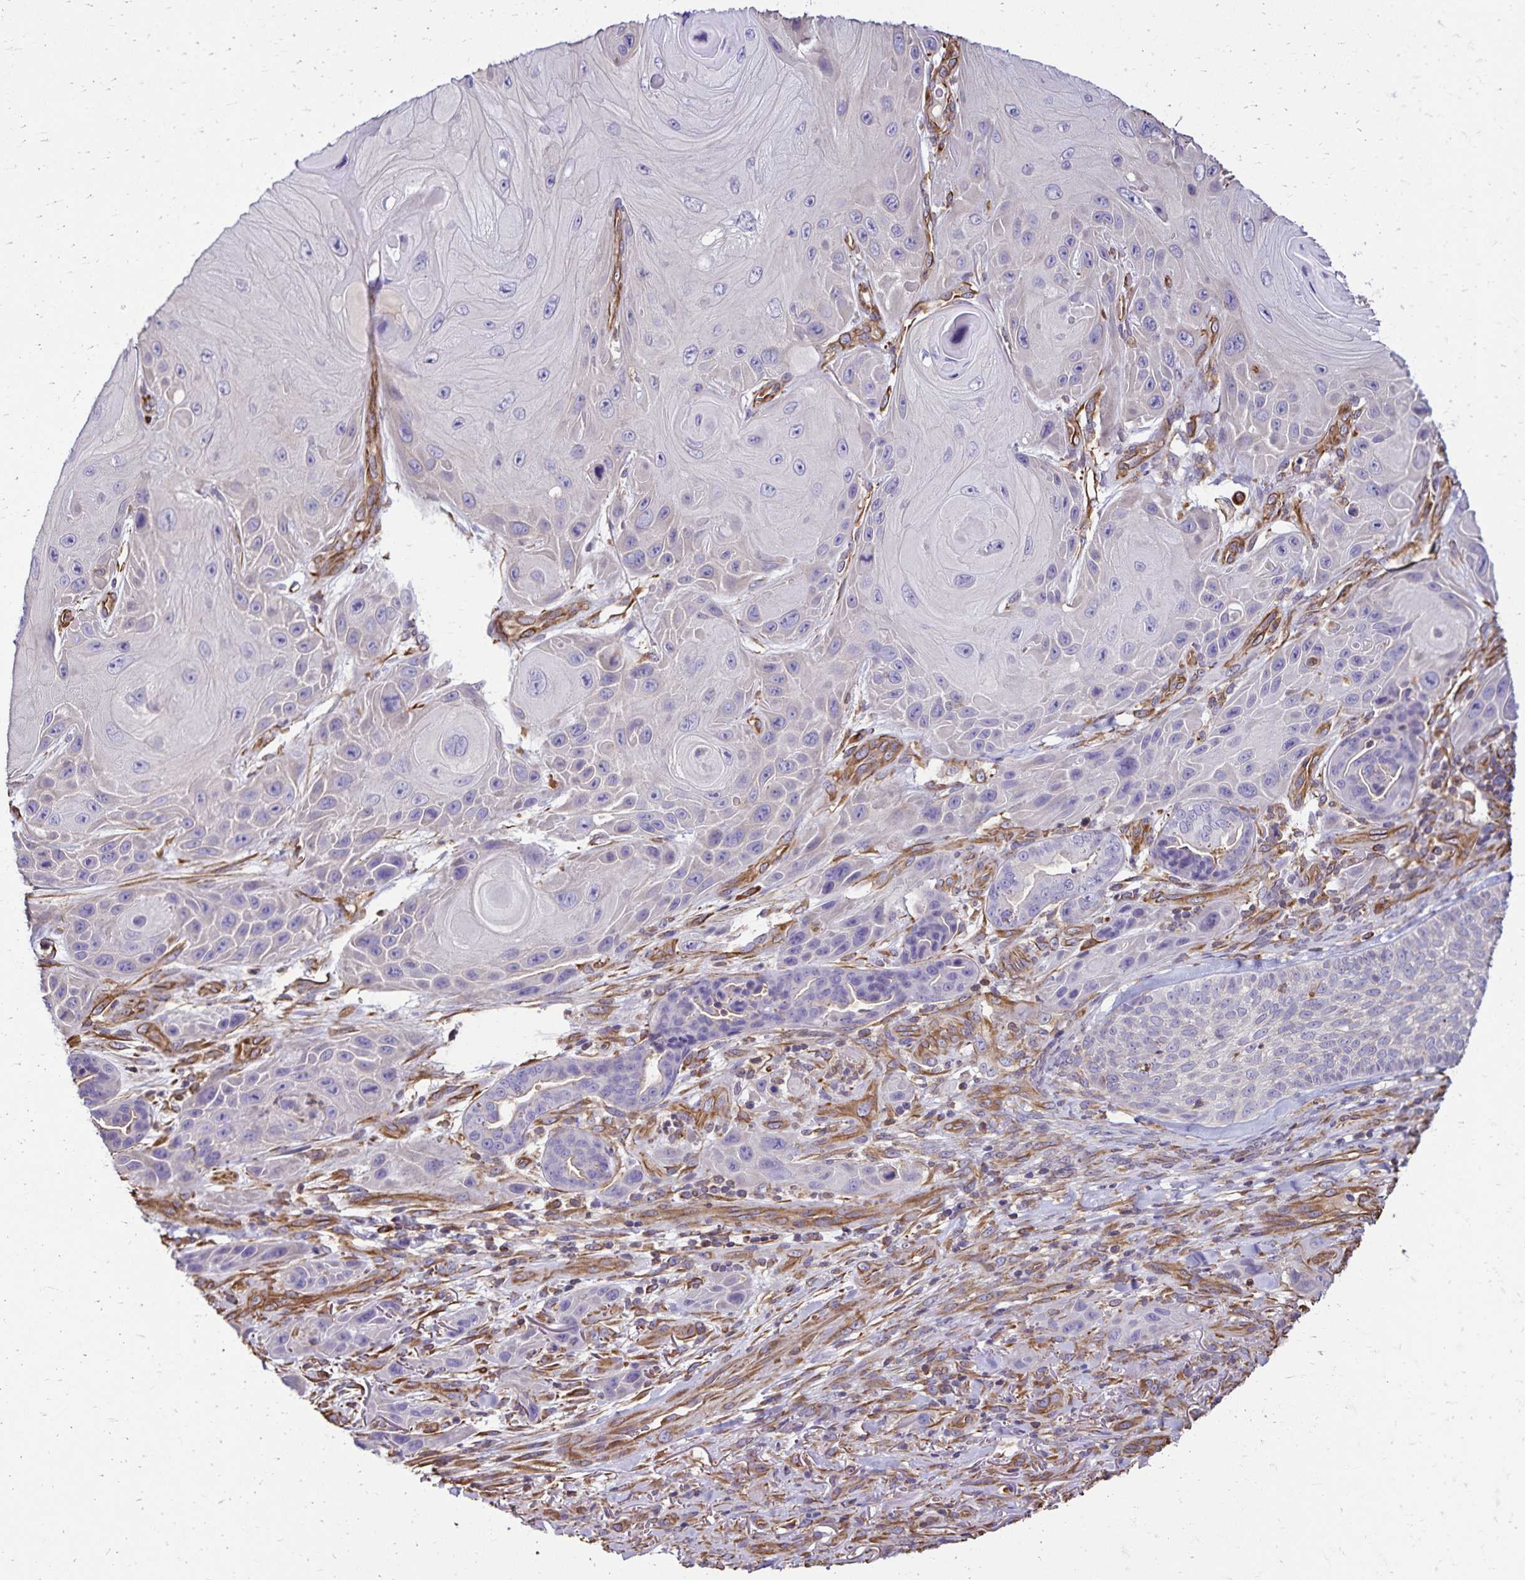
{"staining": {"intensity": "negative", "quantity": "none", "location": "none"}, "tissue": "skin cancer", "cell_type": "Tumor cells", "image_type": "cancer", "snomed": [{"axis": "morphology", "description": "Squamous cell carcinoma, NOS"}, {"axis": "topography", "description": "Skin"}], "caption": "Tumor cells show no significant staining in skin squamous cell carcinoma. Nuclei are stained in blue.", "gene": "TRPV6", "patient": {"sex": "female", "age": 94}}